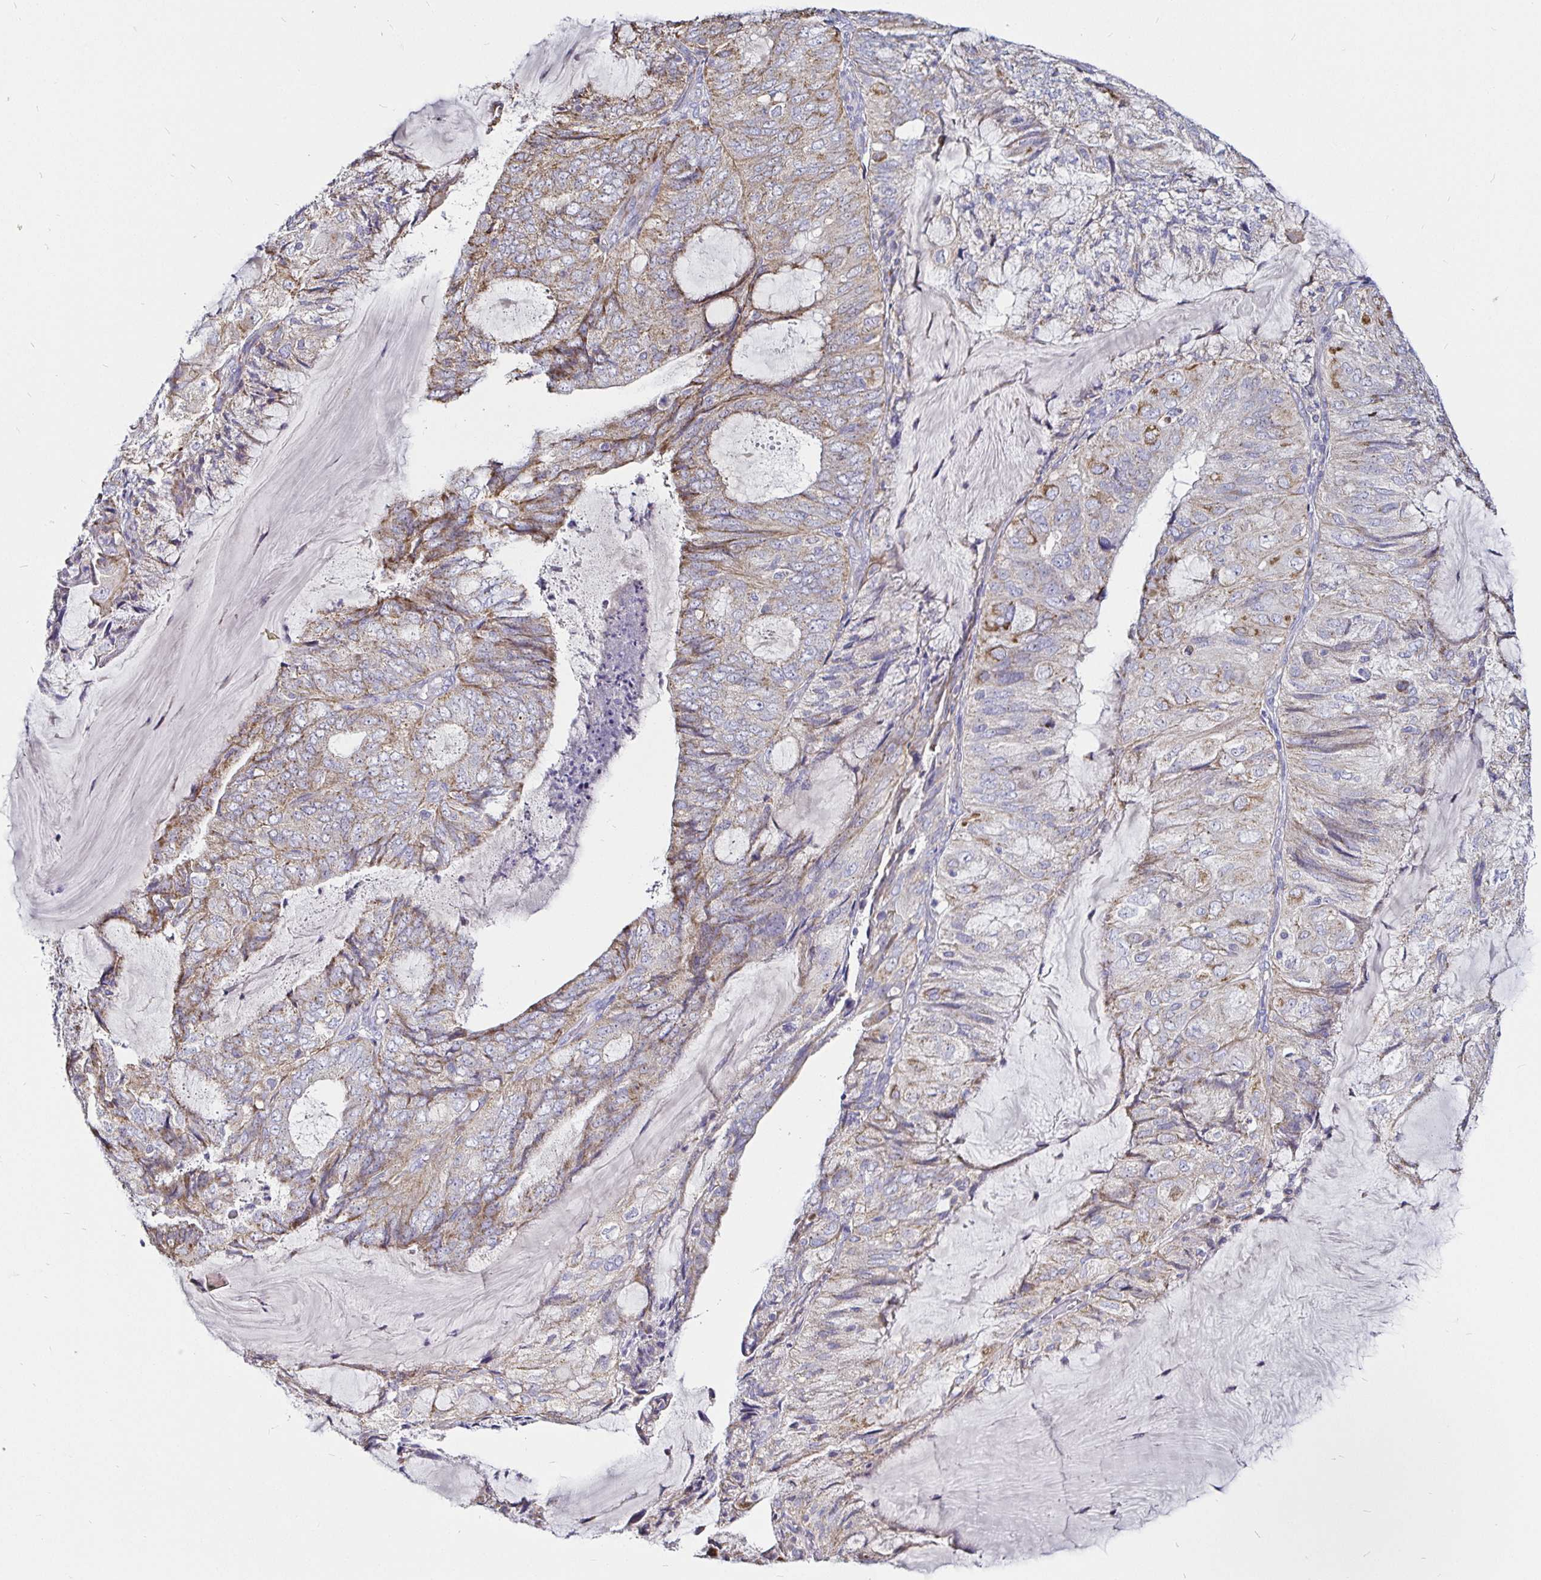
{"staining": {"intensity": "moderate", "quantity": "25%-75%", "location": "cytoplasmic/membranous"}, "tissue": "endometrial cancer", "cell_type": "Tumor cells", "image_type": "cancer", "snomed": [{"axis": "morphology", "description": "Adenocarcinoma, NOS"}, {"axis": "topography", "description": "Endometrium"}], "caption": "Immunohistochemistry histopathology image of endometrial cancer stained for a protein (brown), which displays medium levels of moderate cytoplasmic/membranous staining in about 25%-75% of tumor cells.", "gene": "PGAM2", "patient": {"sex": "female", "age": 81}}